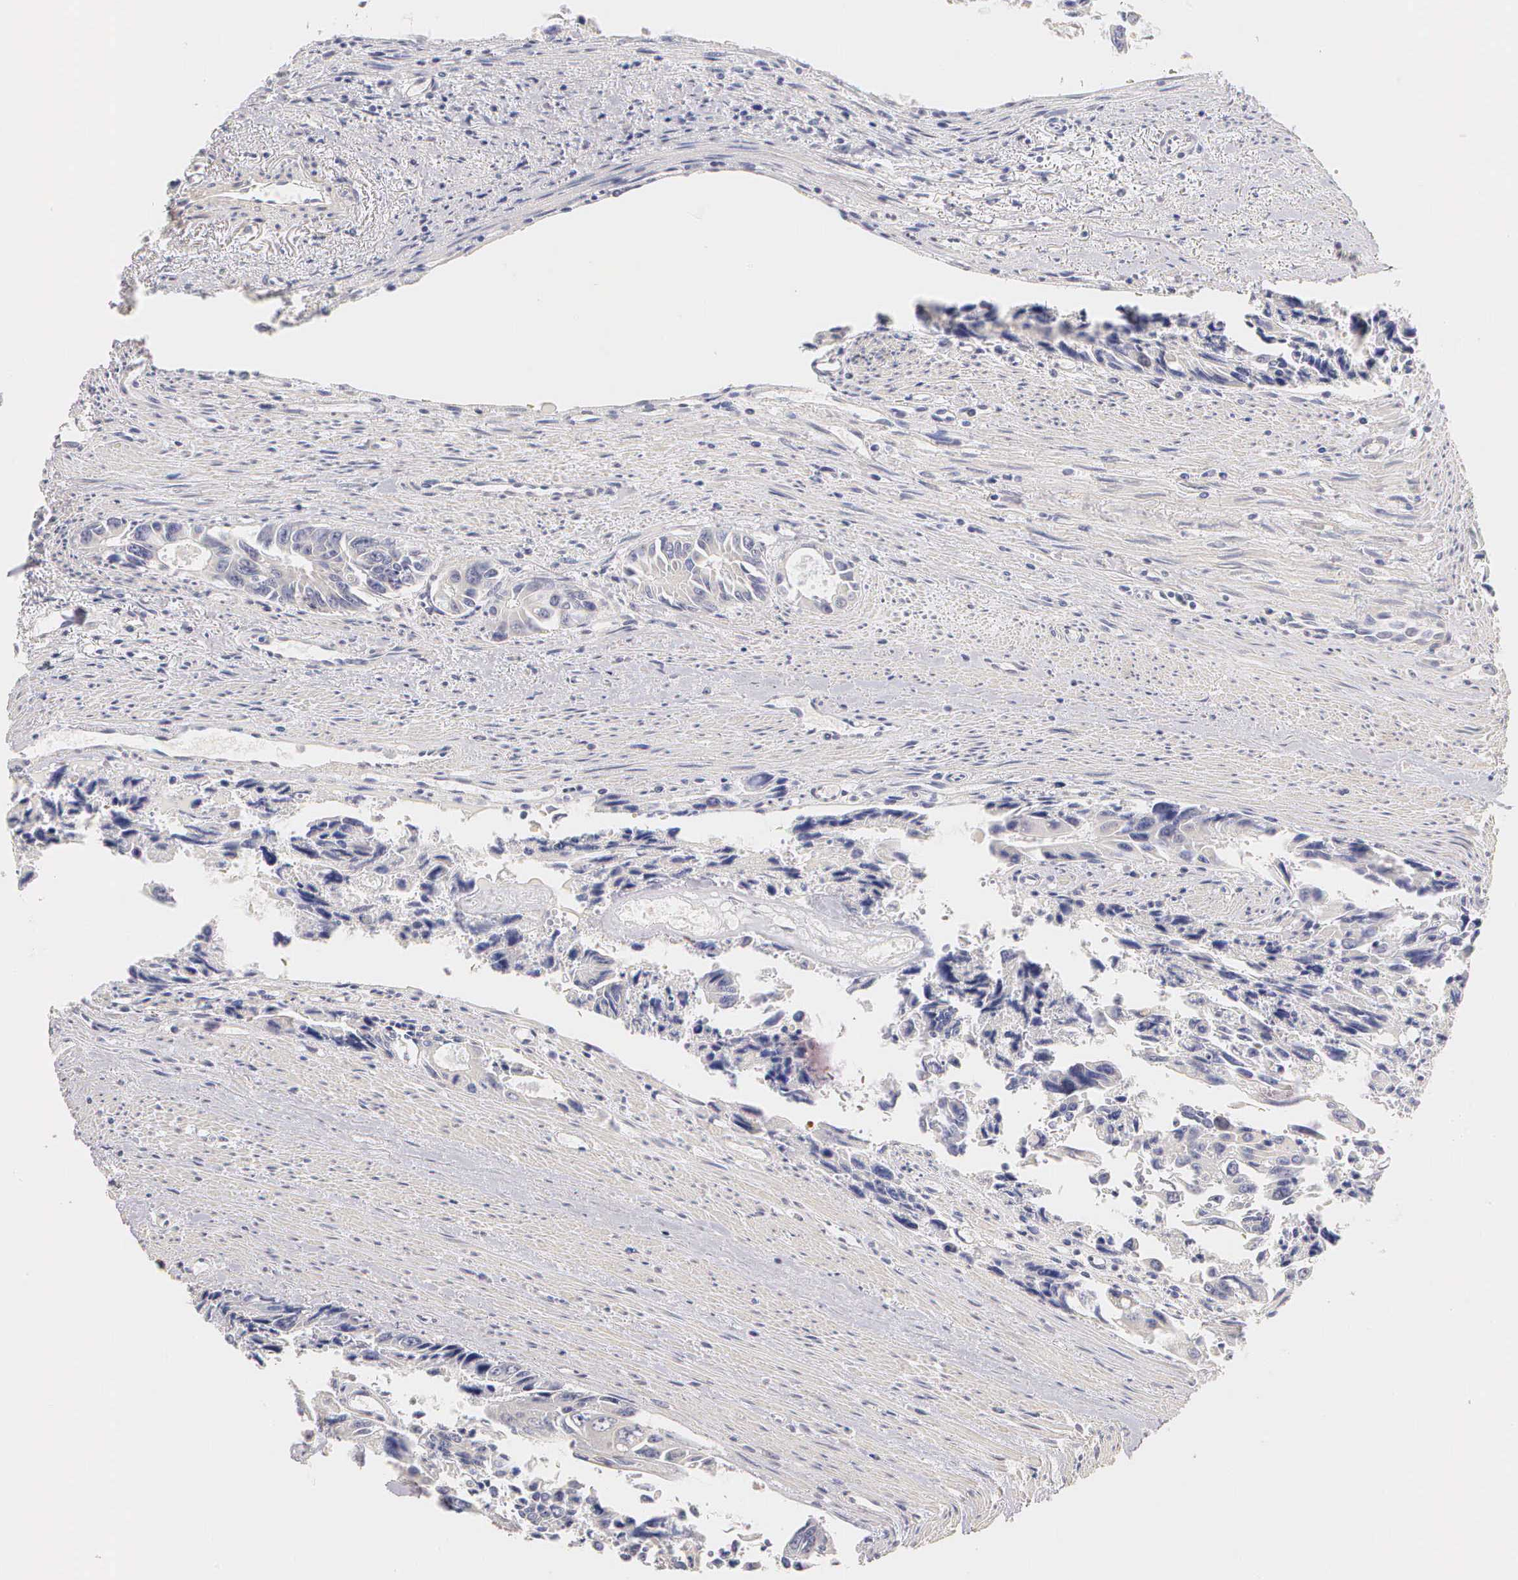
{"staining": {"intensity": "negative", "quantity": "none", "location": "none"}, "tissue": "colorectal cancer", "cell_type": "Tumor cells", "image_type": "cancer", "snomed": [{"axis": "morphology", "description": "Adenocarcinoma, NOS"}, {"axis": "topography", "description": "Rectum"}], "caption": "Tumor cells show no significant protein staining in colorectal cancer (adenocarcinoma). (DAB (3,3'-diaminobenzidine) immunohistochemistry with hematoxylin counter stain).", "gene": "ESR1", "patient": {"sex": "male", "age": 76}}